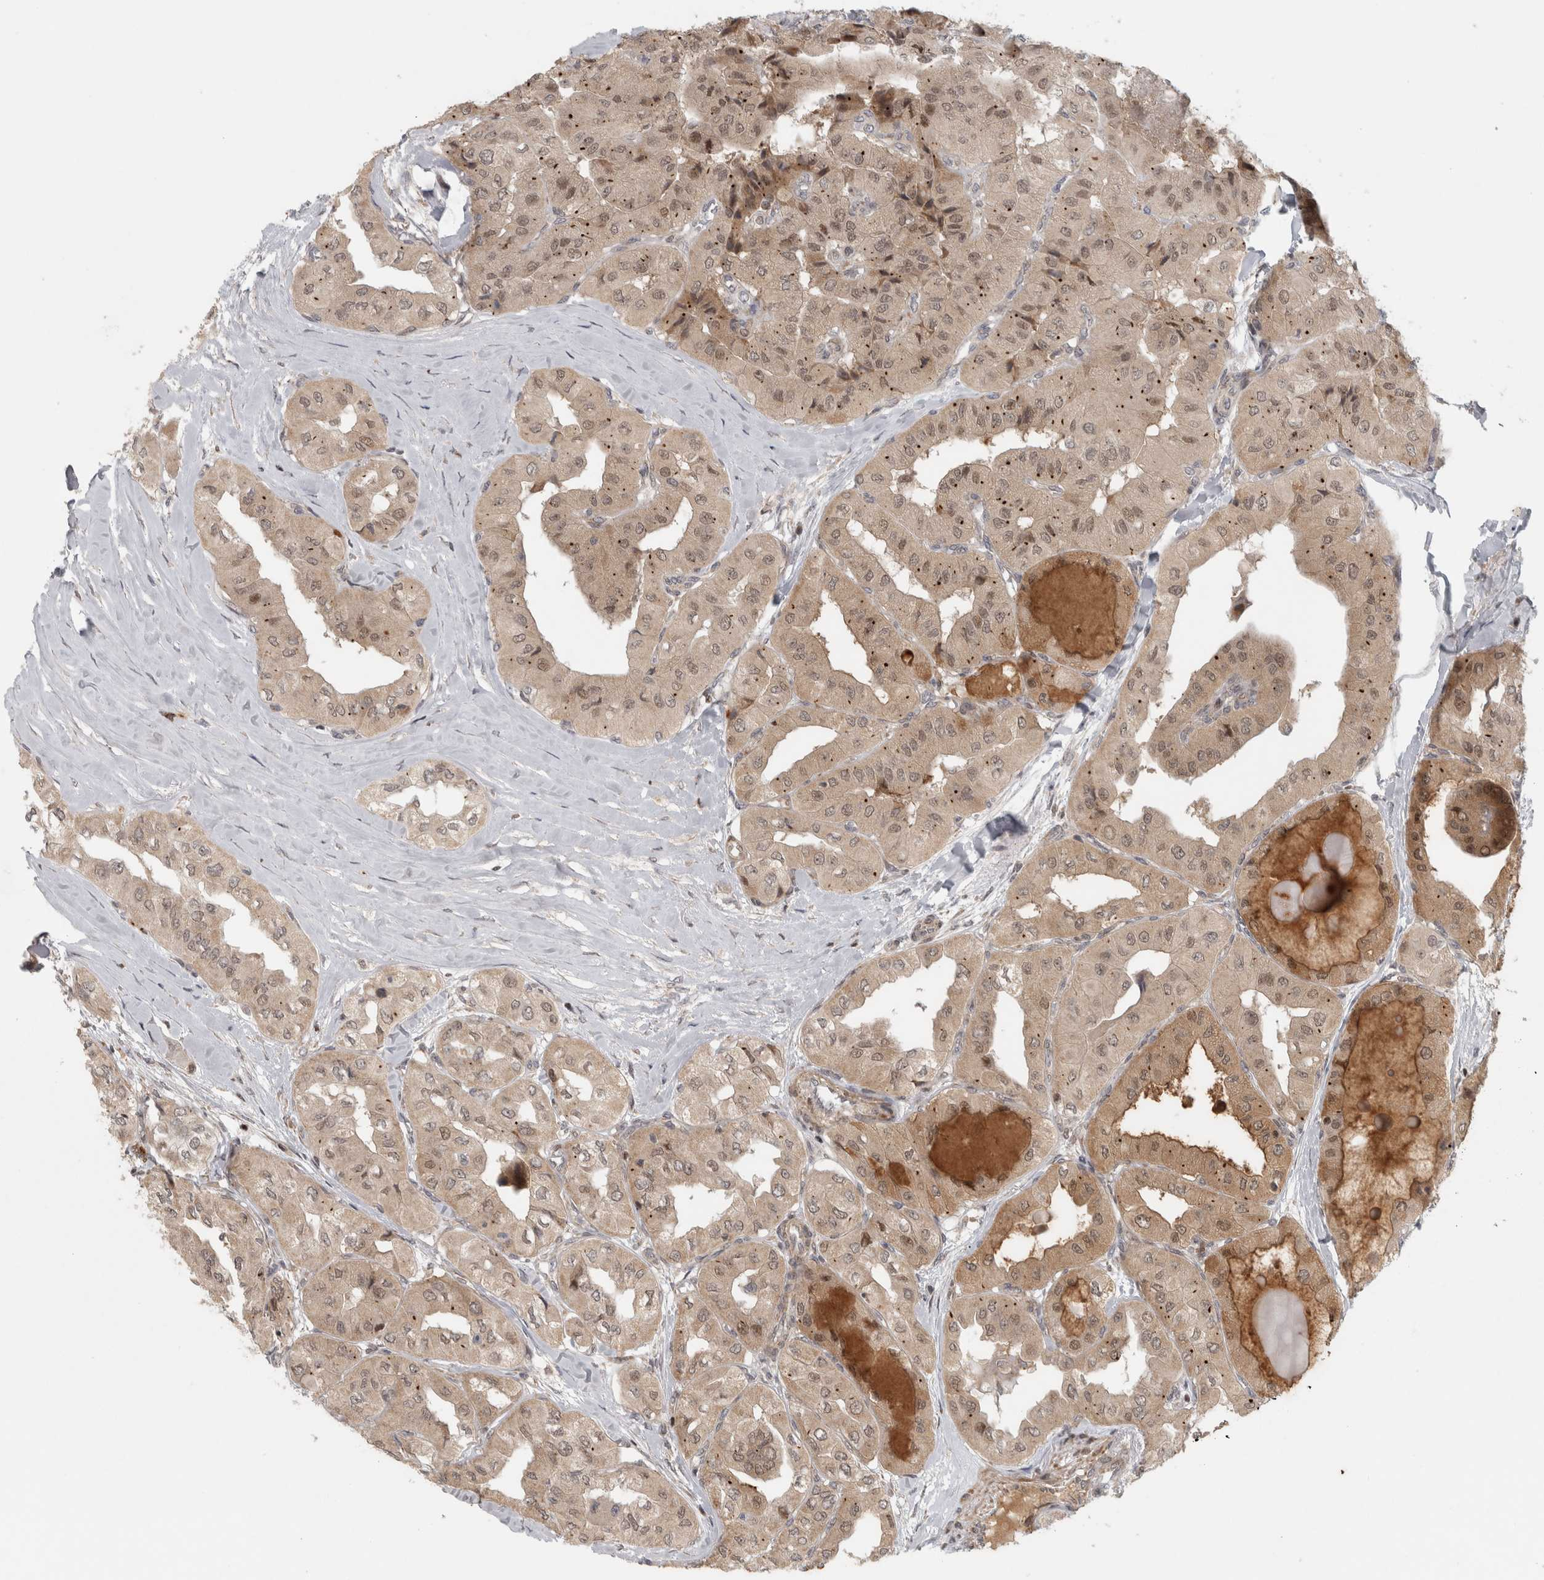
{"staining": {"intensity": "weak", "quantity": ">75%", "location": "cytoplasmic/membranous,nuclear"}, "tissue": "thyroid cancer", "cell_type": "Tumor cells", "image_type": "cancer", "snomed": [{"axis": "morphology", "description": "Papillary adenocarcinoma, NOS"}, {"axis": "topography", "description": "Thyroid gland"}], "caption": "Immunohistochemical staining of papillary adenocarcinoma (thyroid) demonstrates low levels of weak cytoplasmic/membranous and nuclear positivity in about >75% of tumor cells.", "gene": "KDM8", "patient": {"sex": "female", "age": 59}}